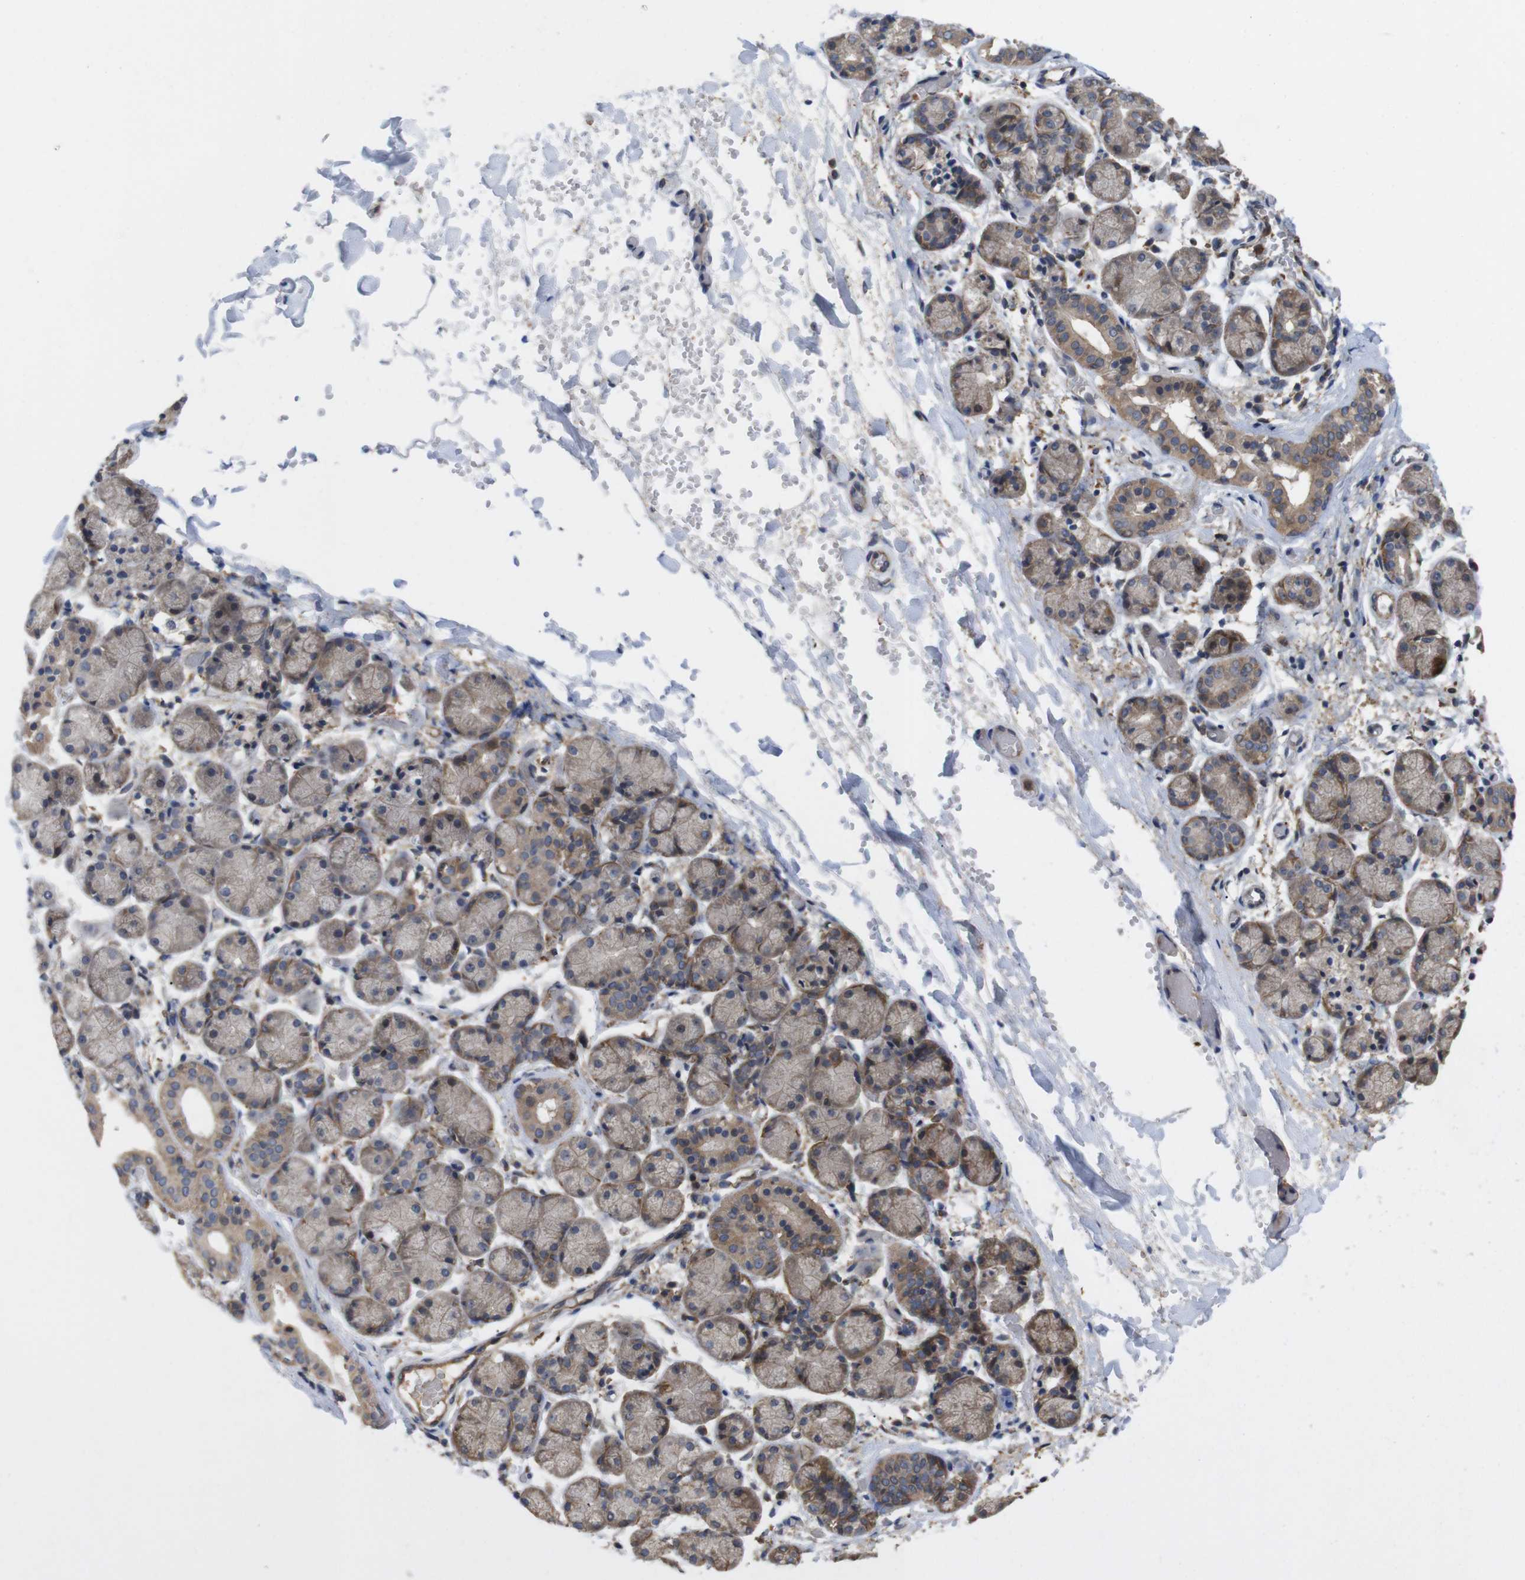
{"staining": {"intensity": "weak", "quantity": "25%-75%", "location": "cytoplasmic/membranous"}, "tissue": "salivary gland", "cell_type": "Glandular cells", "image_type": "normal", "snomed": [{"axis": "morphology", "description": "Normal tissue, NOS"}, {"axis": "topography", "description": "Salivary gland"}], "caption": "Immunohistochemistry (IHC) of normal human salivary gland shows low levels of weak cytoplasmic/membranous positivity in approximately 25%-75% of glandular cells.", "gene": "TIAM1", "patient": {"sex": "female", "age": 24}}